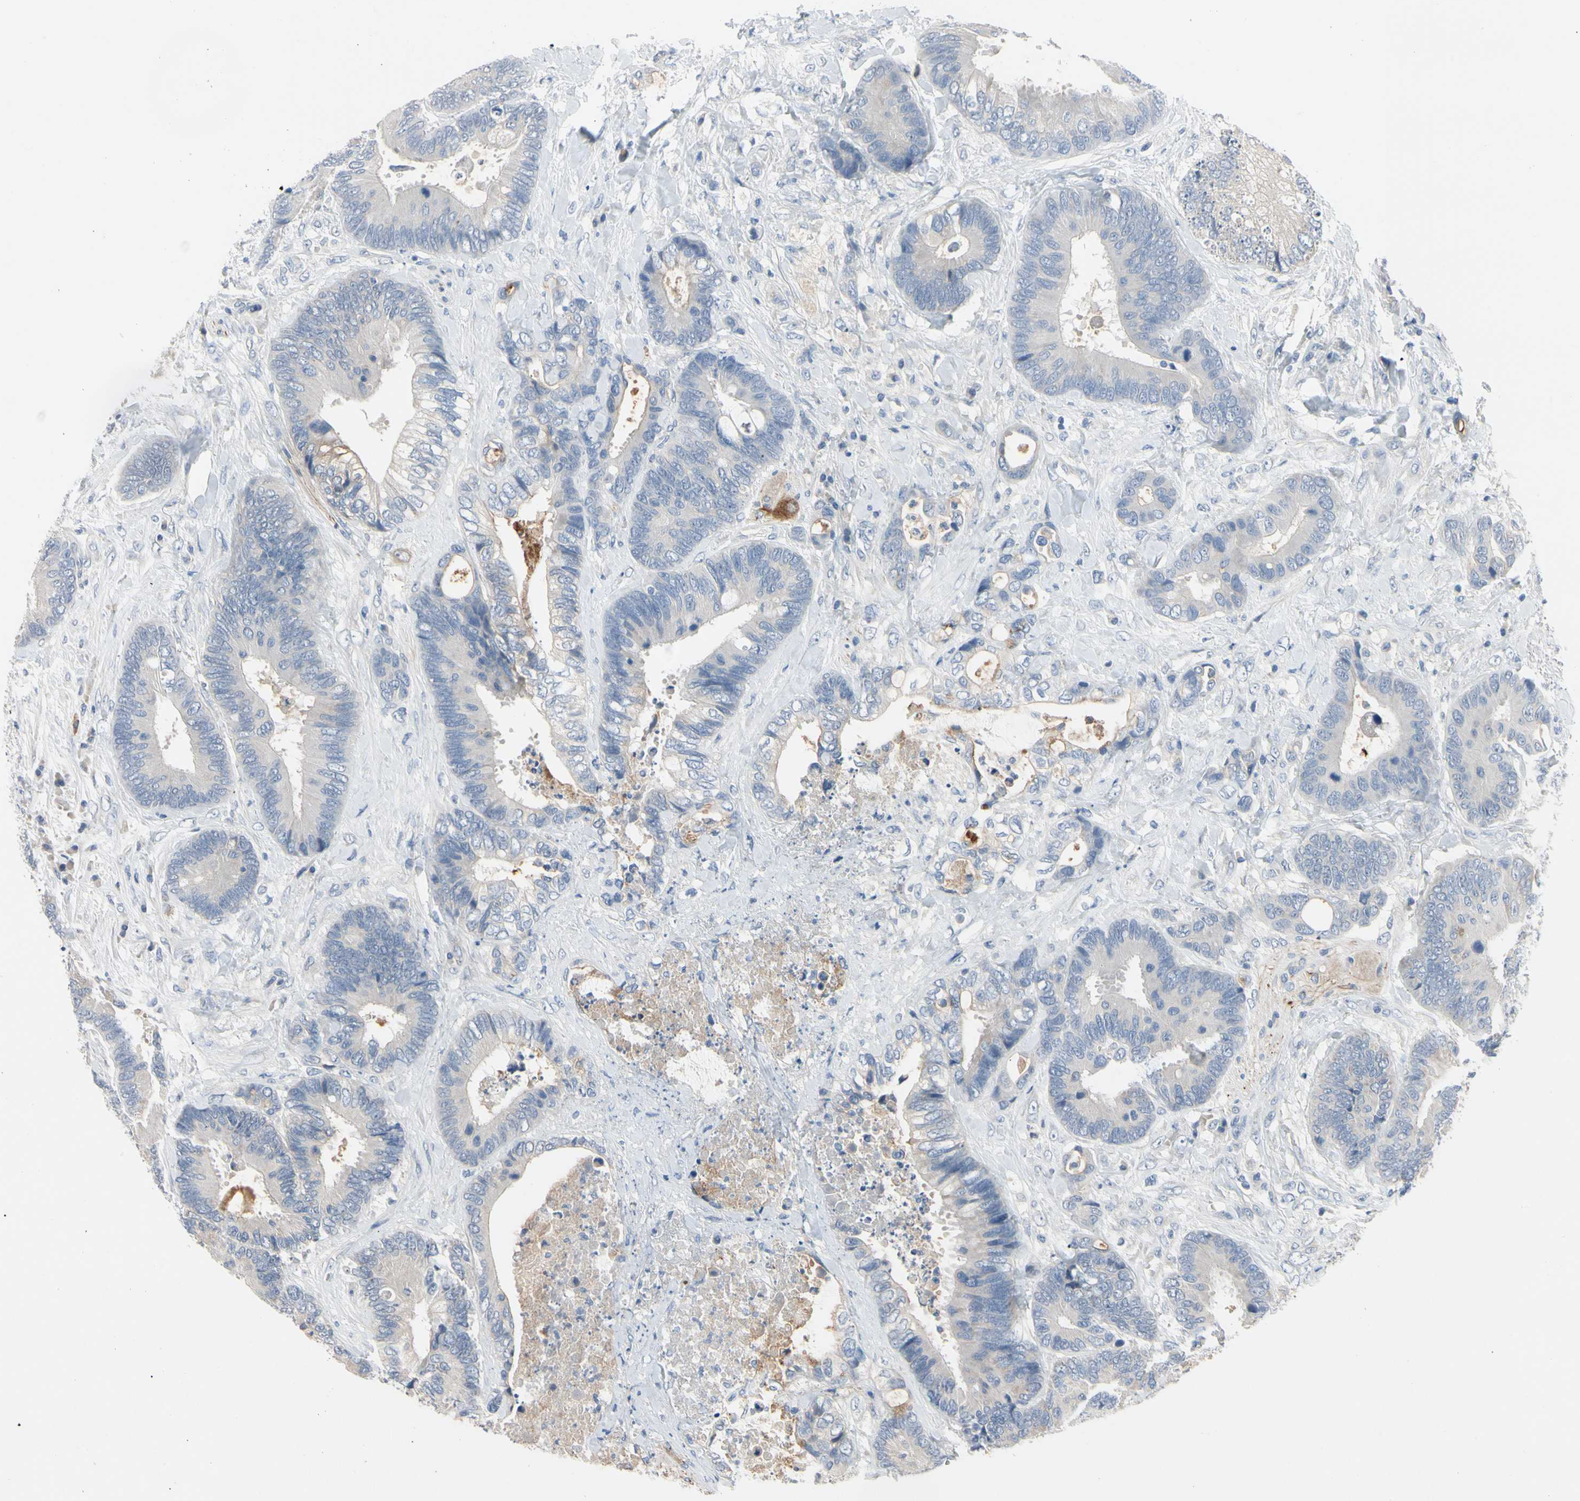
{"staining": {"intensity": "negative", "quantity": "none", "location": "none"}, "tissue": "colorectal cancer", "cell_type": "Tumor cells", "image_type": "cancer", "snomed": [{"axis": "morphology", "description": "Adenocarcinoma, NOS"}, {"axis": "topography", "description": "Rectum"}], "caption": "The photomicrograph shows no staining of tumor cells in colorectal adenocarcinoma. (Brightfield microscopy of DAB IHC at high magnification).", "gene": "MARK1", "patient": {"sex": "male", "age": 55}}